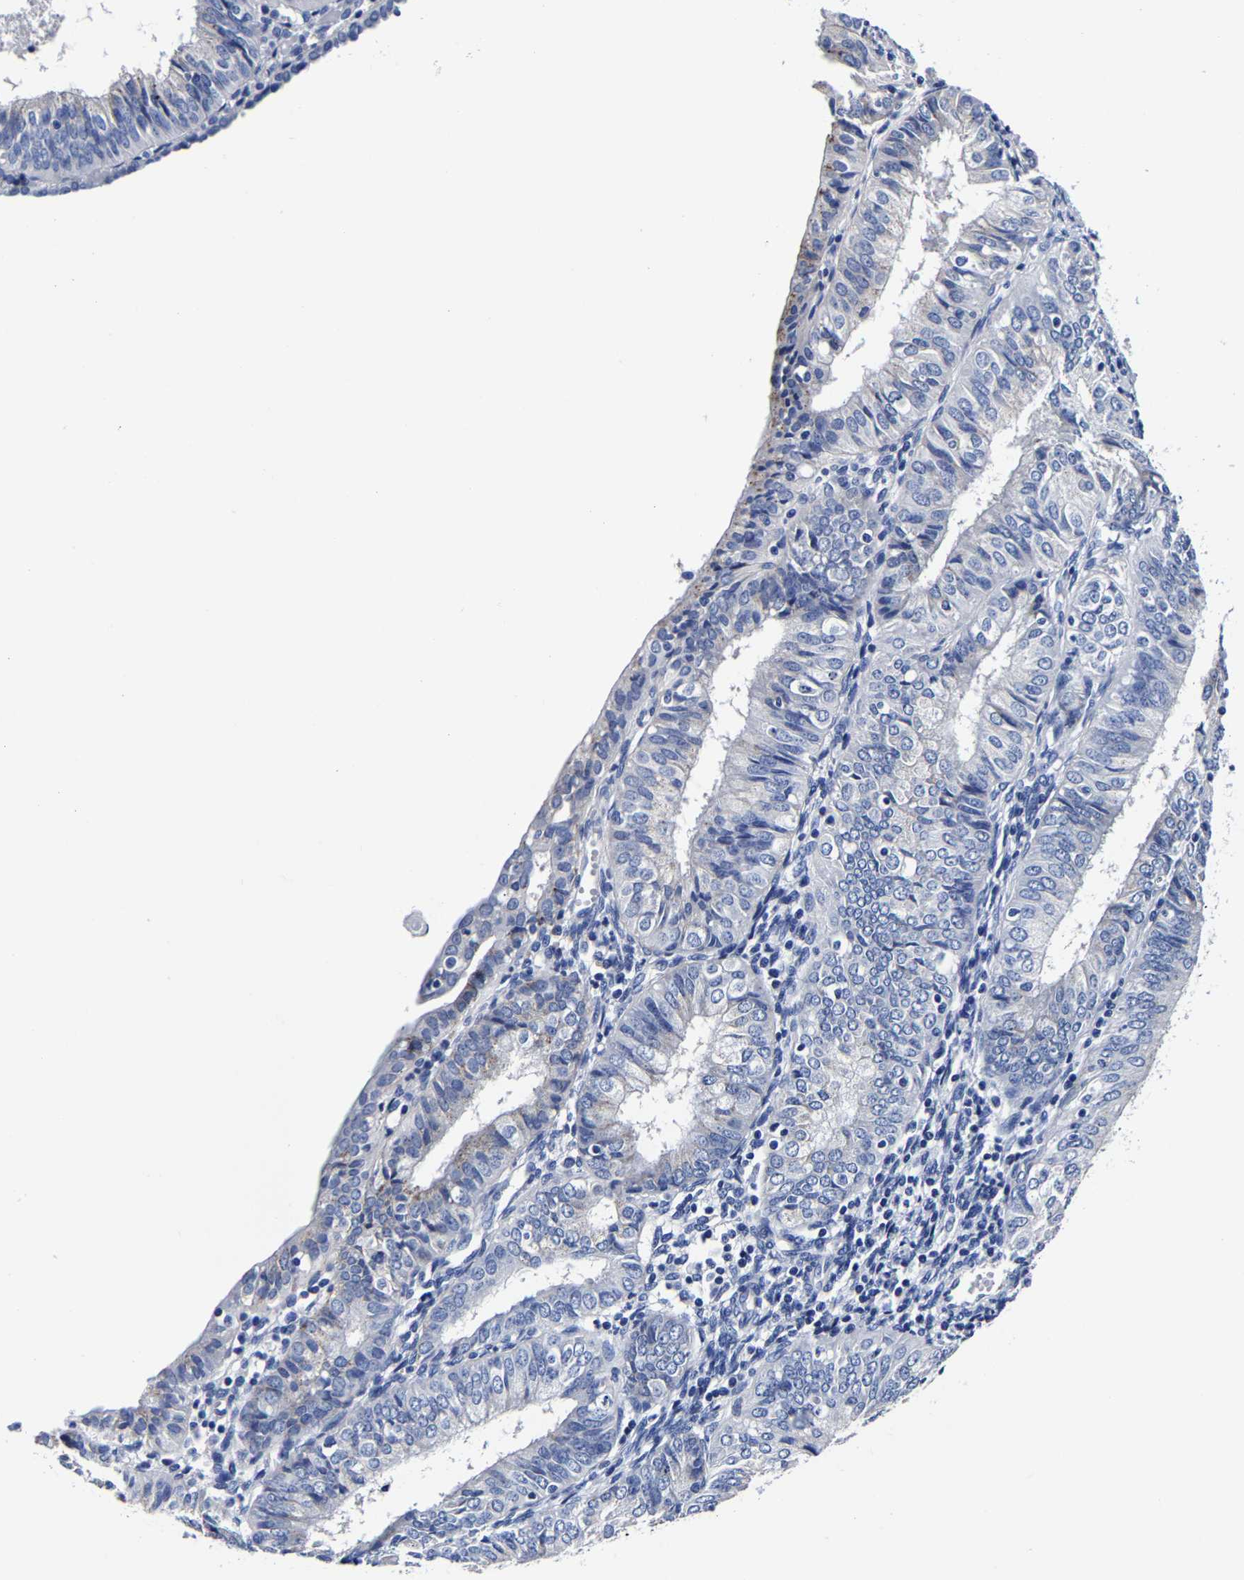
{"staining": {"intensity": "negative", "quantity": "none", "location": "none"}, "tissue": "endometrial cancer", "cell_type": "Tumor cells", "image_type": "cancer", "snomed": [{"axis": "morphology", "description": "Adenocarcinoma, NOS"}, {"axis": "topography", "description": "Endometrium"}], "caption": "A histopathology image of human endometrial adenocarcinoma is negative for staining in tumor cells. (Stains: DAB immunohistochemistry (IHC) with hematoxylin counter stain, Microscopy: brightfield microscopy at high magnification).", "gene": "CPA2", "patient": {"sex": "female", "age": 58}}